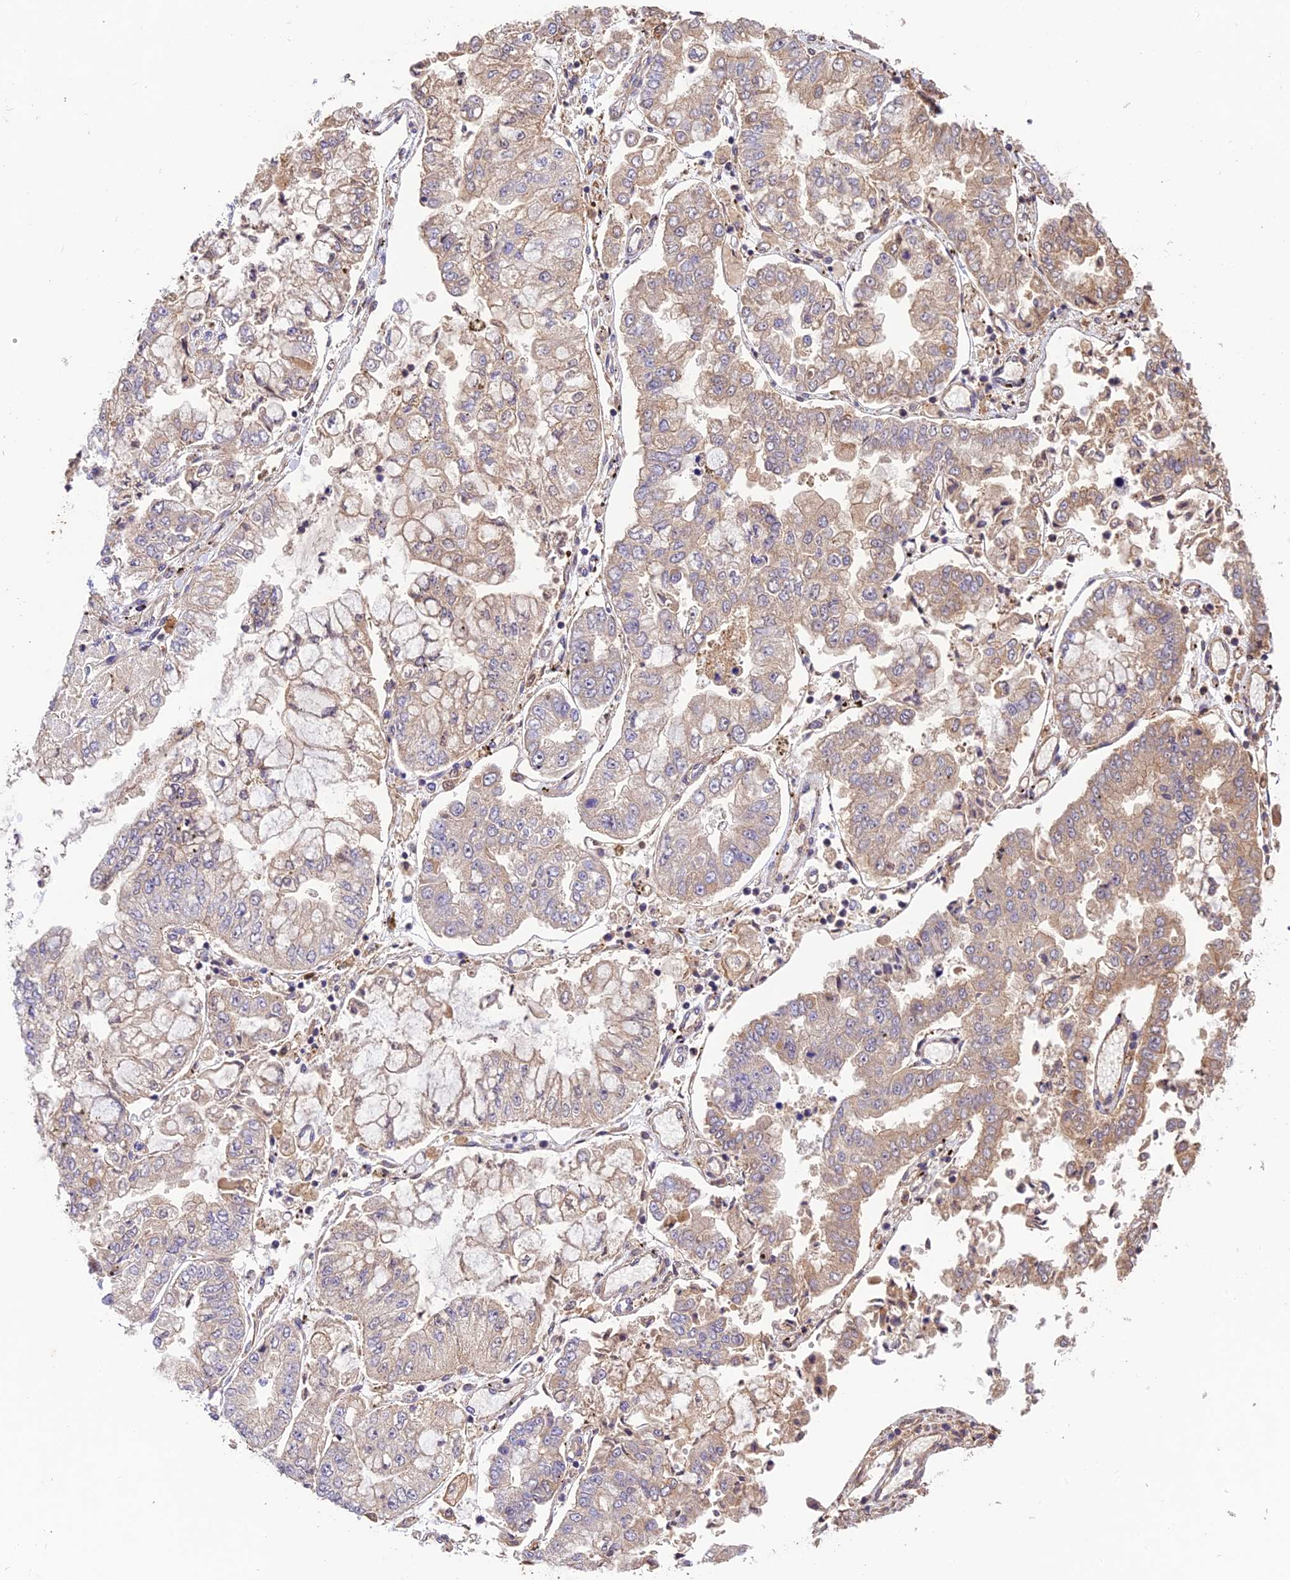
{"staining": {"intensity": "weak", "quantity": "<25%", "location": "cytoplasmic/membranous"}, "tissue": "stomach cancer", "cell_type": "Tumor cells", "image_type": "cancer", "snomed": [{"axis": "morphology", "description": "Adenocarcinoma, NOS"}, {"axis": "topography", "description": "Stomach"}], "caption": "Protein analysis of stomach cancer (adenocarcinoma) exhibits no significant staining in tumor cells.", "gene": "DENND5B", "patient": {"sex": "male", "age": 76}}